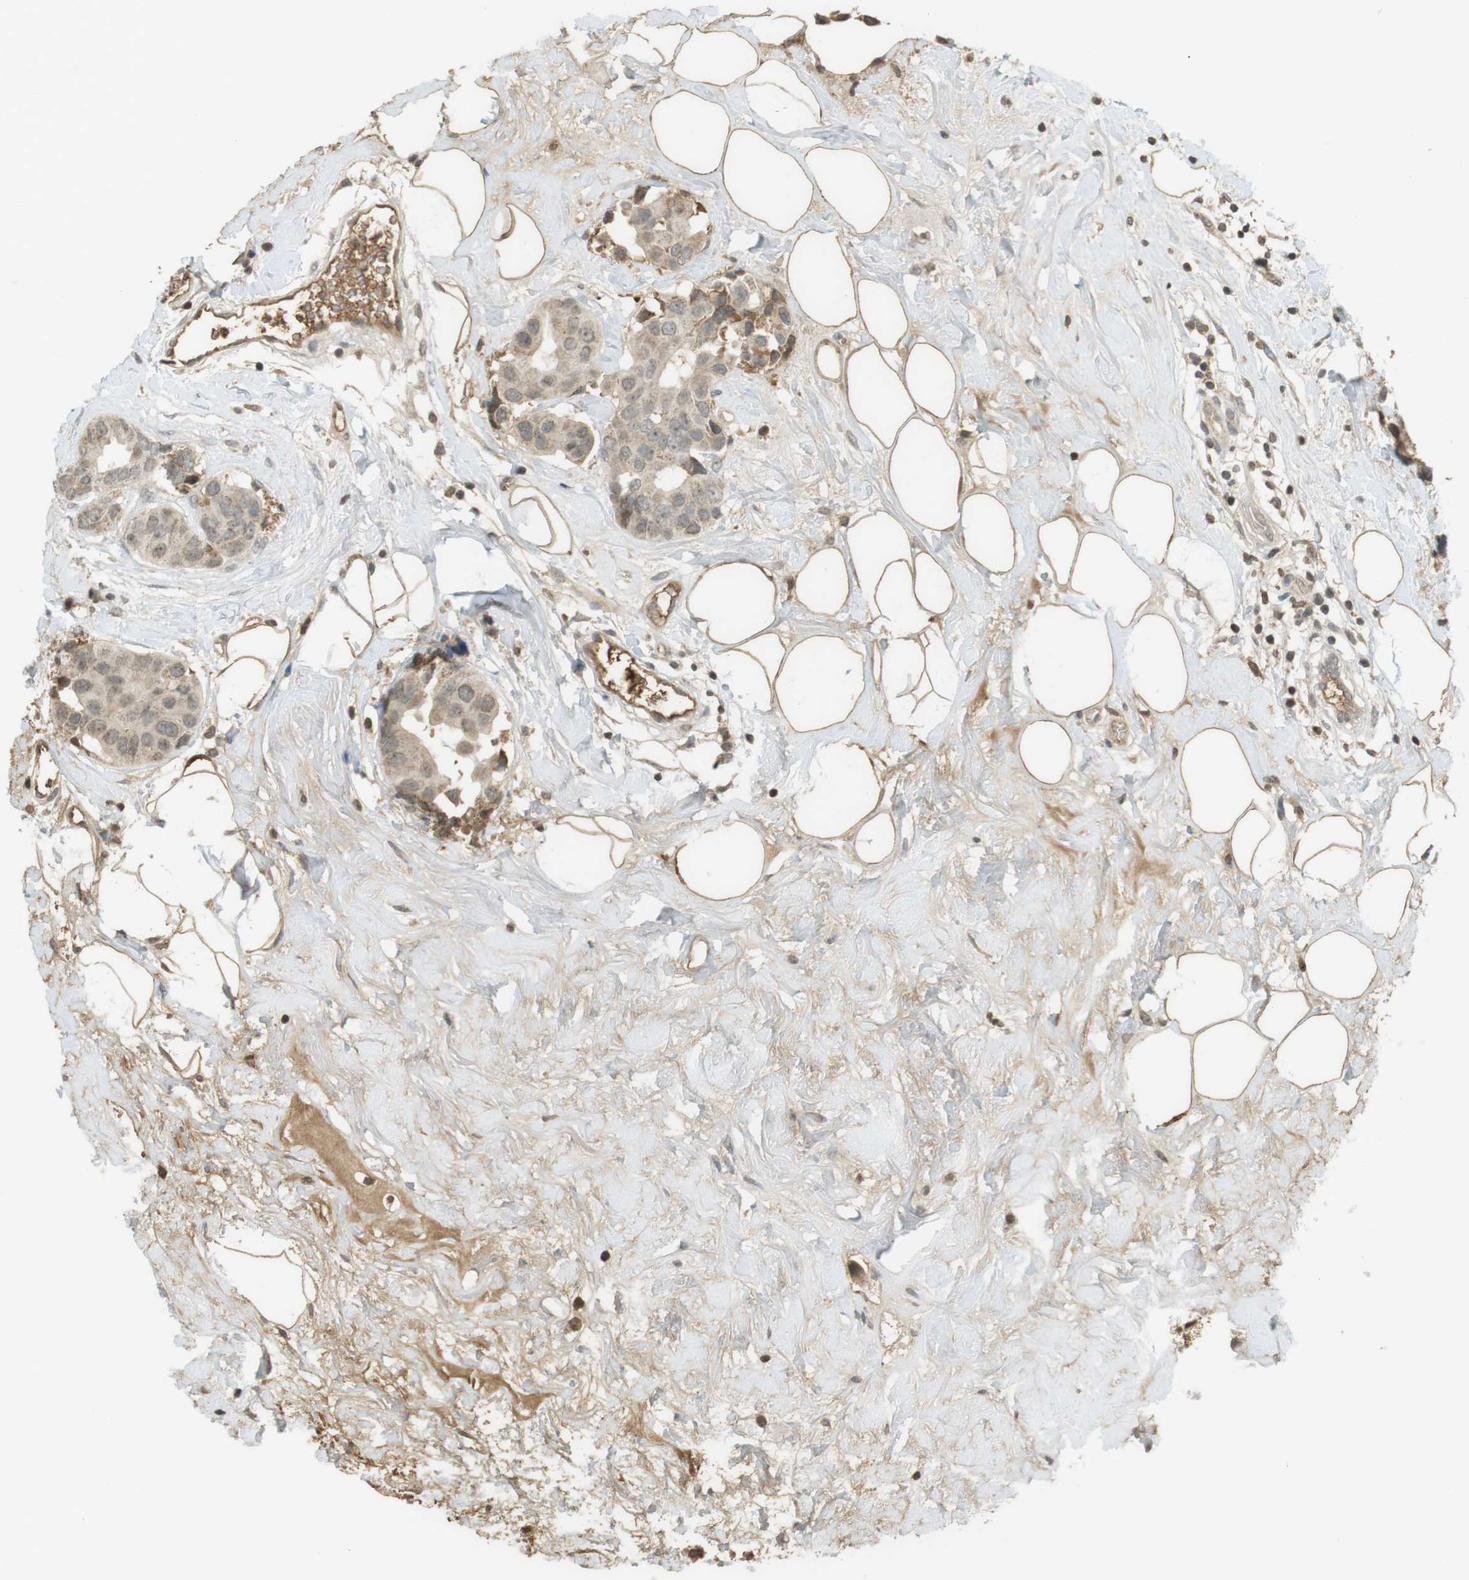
{"staining": {"intensity": "weak", "quantity": ">75%", "location": "cytoplasmic/membranous"}, "tissue": "breast cancer", "cell_type": "Tumor cells", "image_type": "cancer", "snomed": [{"axis": "morphology", "description": "Normal tissue, NOS"}, {"axis": "morphology", "description": "Duct carcinoma"}, {"axis": "topography", "description": "Breast"}], "caption": "Protein staining of breast intraductal carcinoma tissue demonstrates weak cytoplasmic/membranous positivity in about >75% of tumor cells.", "gene": "SRR", "patient": {"sex": "female", "age": 39}}